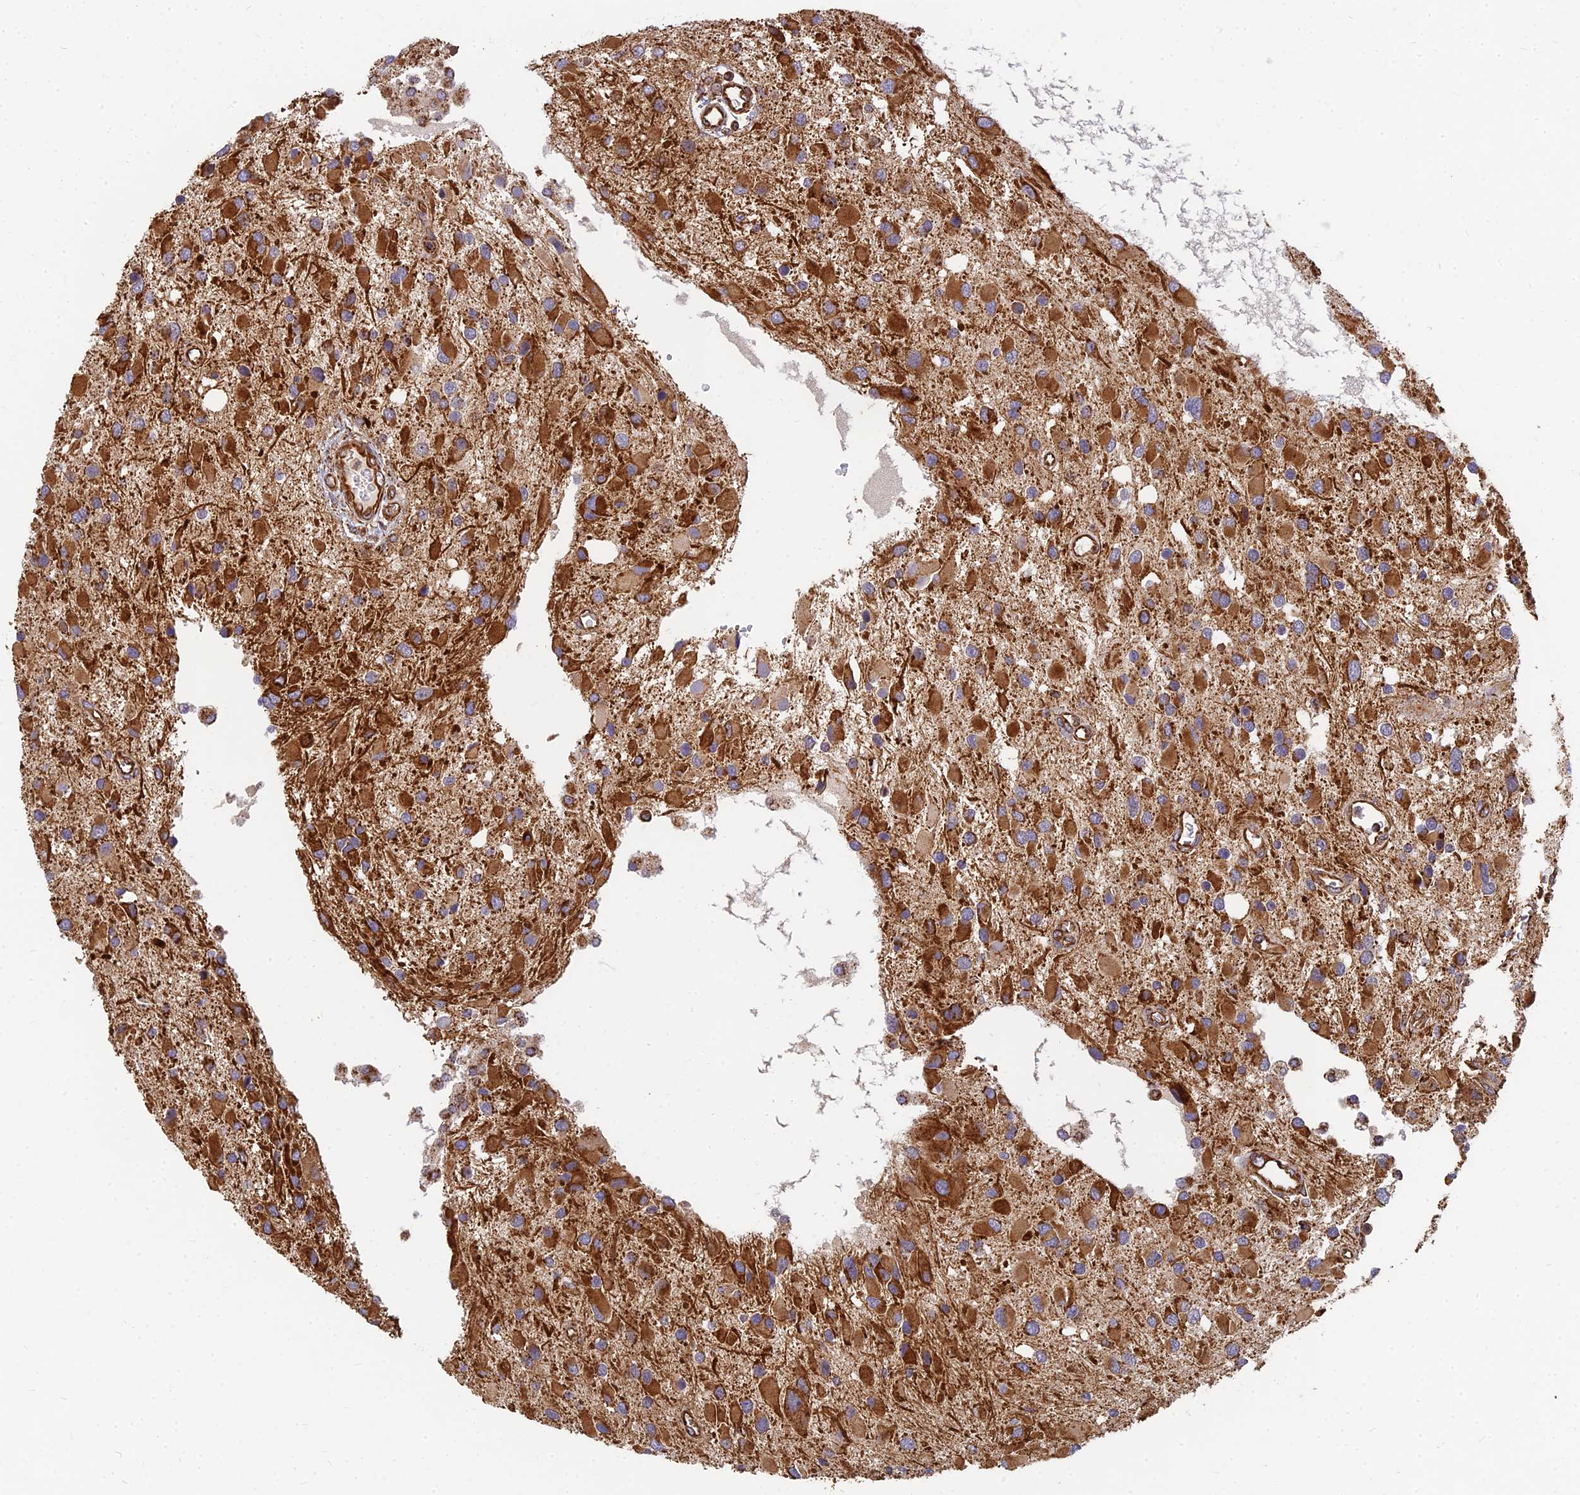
{"staining": {"intensity": "strong", "quantity": ">75%", "location": "cytoplasmic/membranous"}, "tissue": "glioma", "cell_type": "Tumor cells", "image_type": "cancer", "snomed": [{"axis": "morphology", "description": "Glioma, malignant, High grade"}, {"axis": "topography", "description": "Brain"}], "caption": "DAB (3,3'-diaminobenzidine) immunohistochemical staining of malignant glioma (high-grade) displays strong cytoplasmic/membranous protein positivity in approximately >75% of tumor cells.", "gene": "DSTYK", "patient": {"sex": "male", "age": 53}}